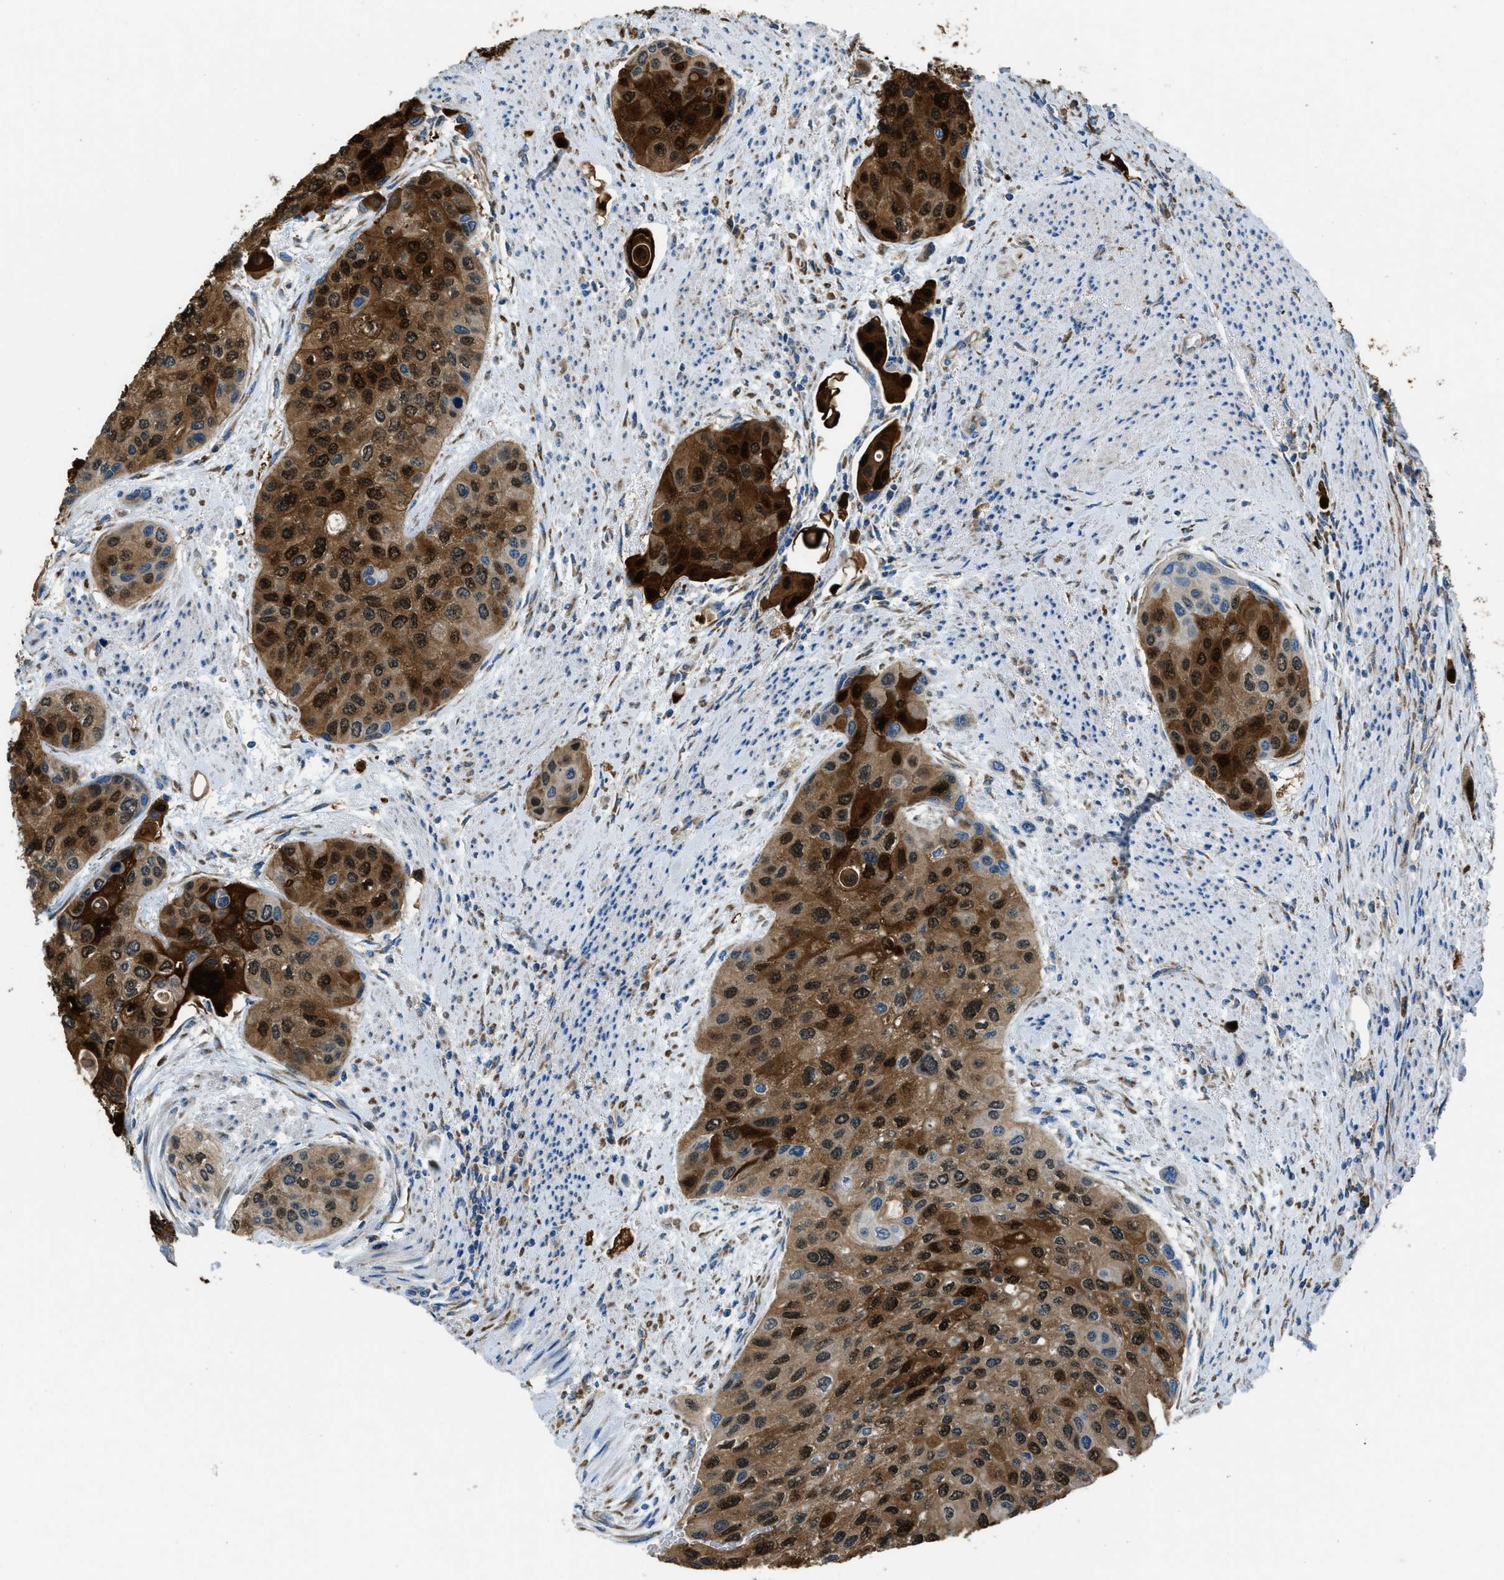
{"staining": {"intensity": "strong", "quantity": ">75%", "location": "cytoplasmic/membranous,nuclear"}, "tissue": "urothelial cancer", "cell_type": "Tumor cells", "image_type": "cancer", "snomed": [{"axis": "morphology", "description": "Urothelial carcinoma, High grade"}, {"axis": "topography", "description": "Urinary bladder"}], "caption": "Immunohistochemistry (IHC) photomicrograph of high-grade urothelial carcinoma stained for a protein (brown), which reveals high levels of strong cytoplasmic/membranous and nuclear staining in about >75% of tumor cells.", "gene": "GIMAP8", "patient": {"sex": "female", "age": 56}}